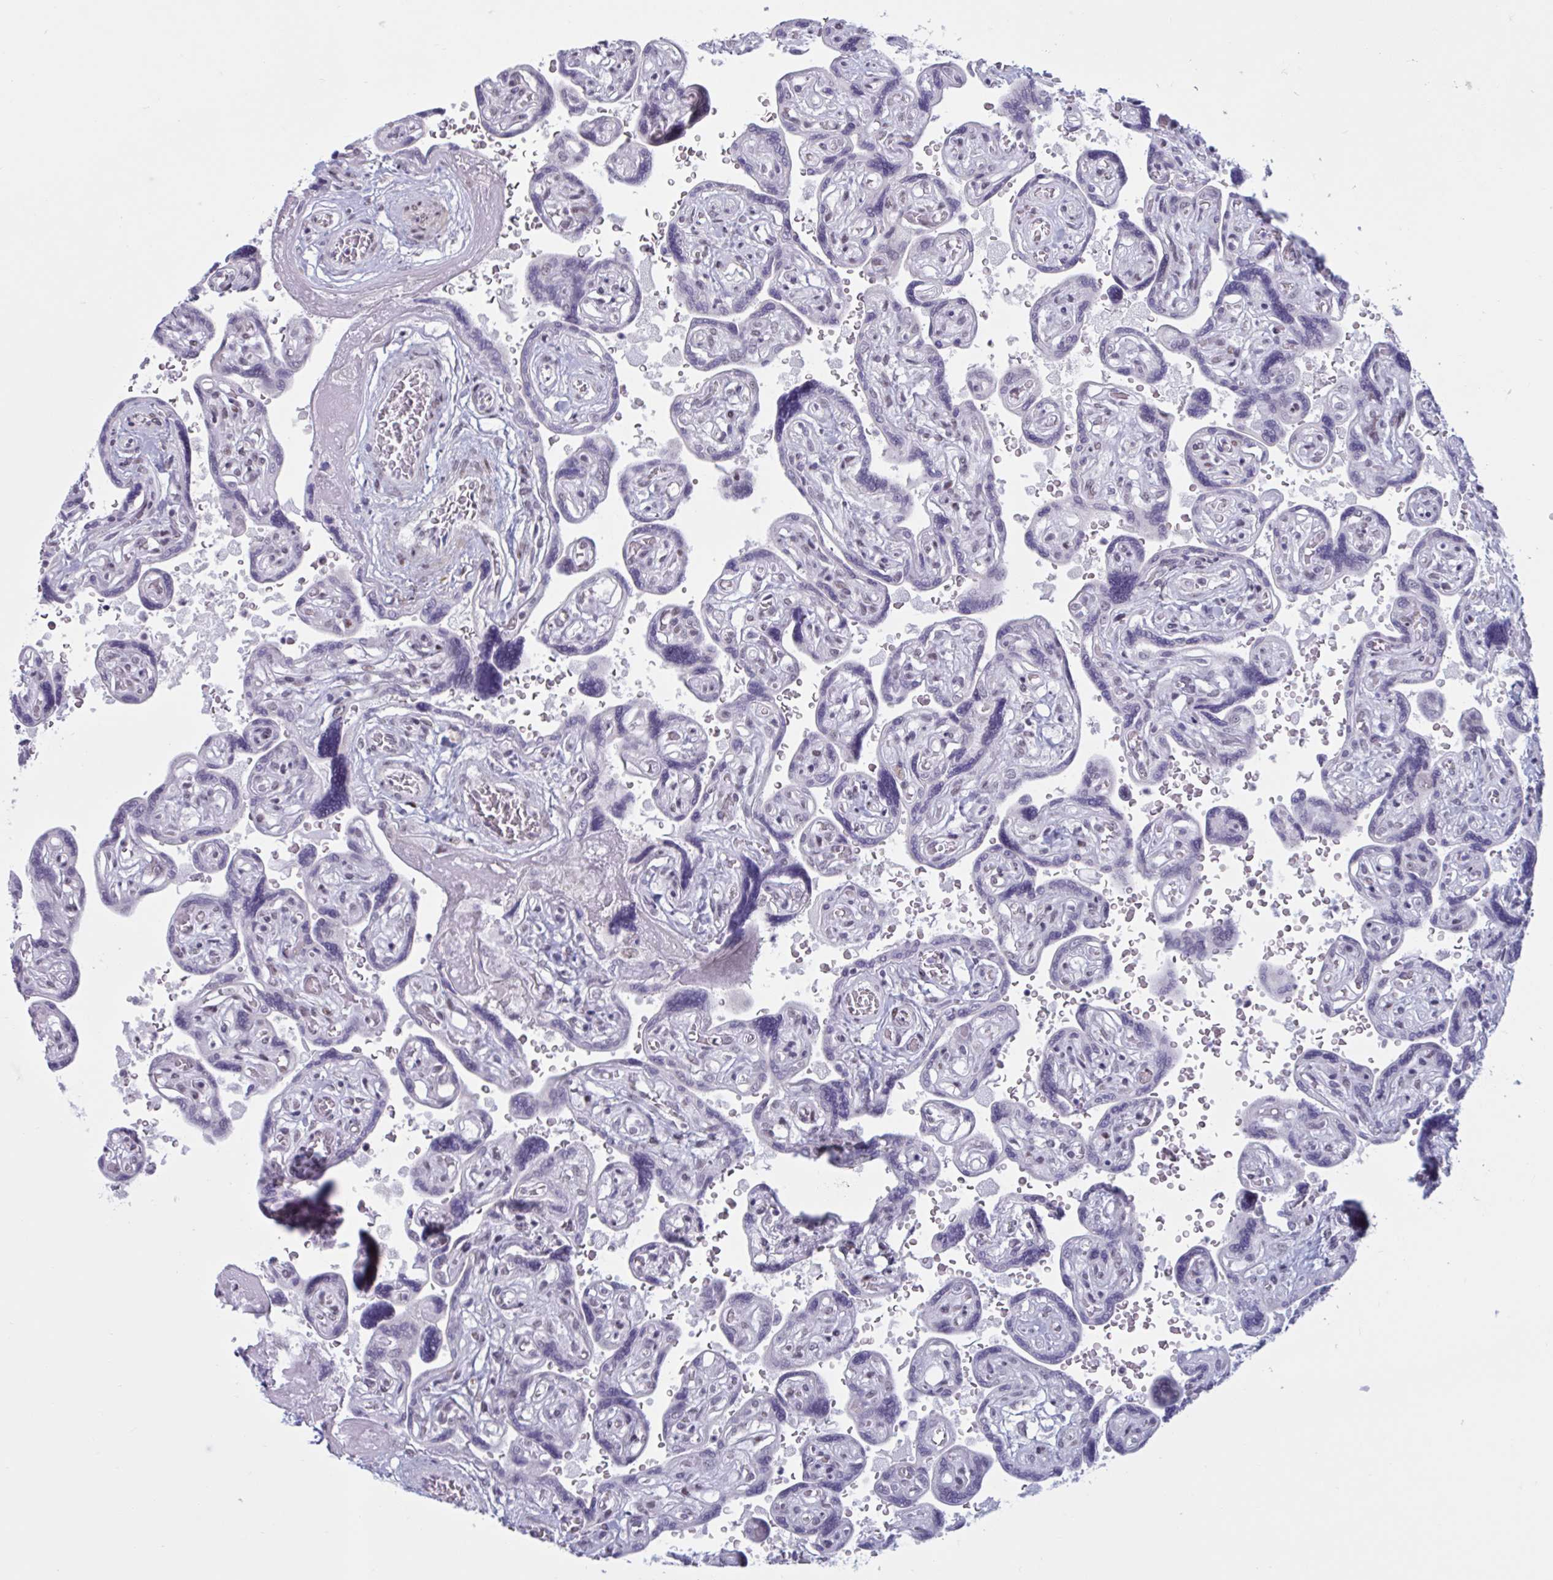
{"staining": {"intensity": "moderate", "quantity": "<25%", "location": "nuclear"}, "tissue": "placenta", "cell_type": "Trophoblastic cells", "image_type": "normal", "snomed": [{"axis": "morphology", "description": "Normal tissue, NOS"}, {"axis": "topography", "description": "Placenta"}], "caption": "A histopathology image of human placenta stained for a protein reveals moderate nuclear brown staining in trophoblastic cells. Nuclei are stained in blue.", "gene": "HSD17B6", "patient": {"sex": "female", "age": 32}}